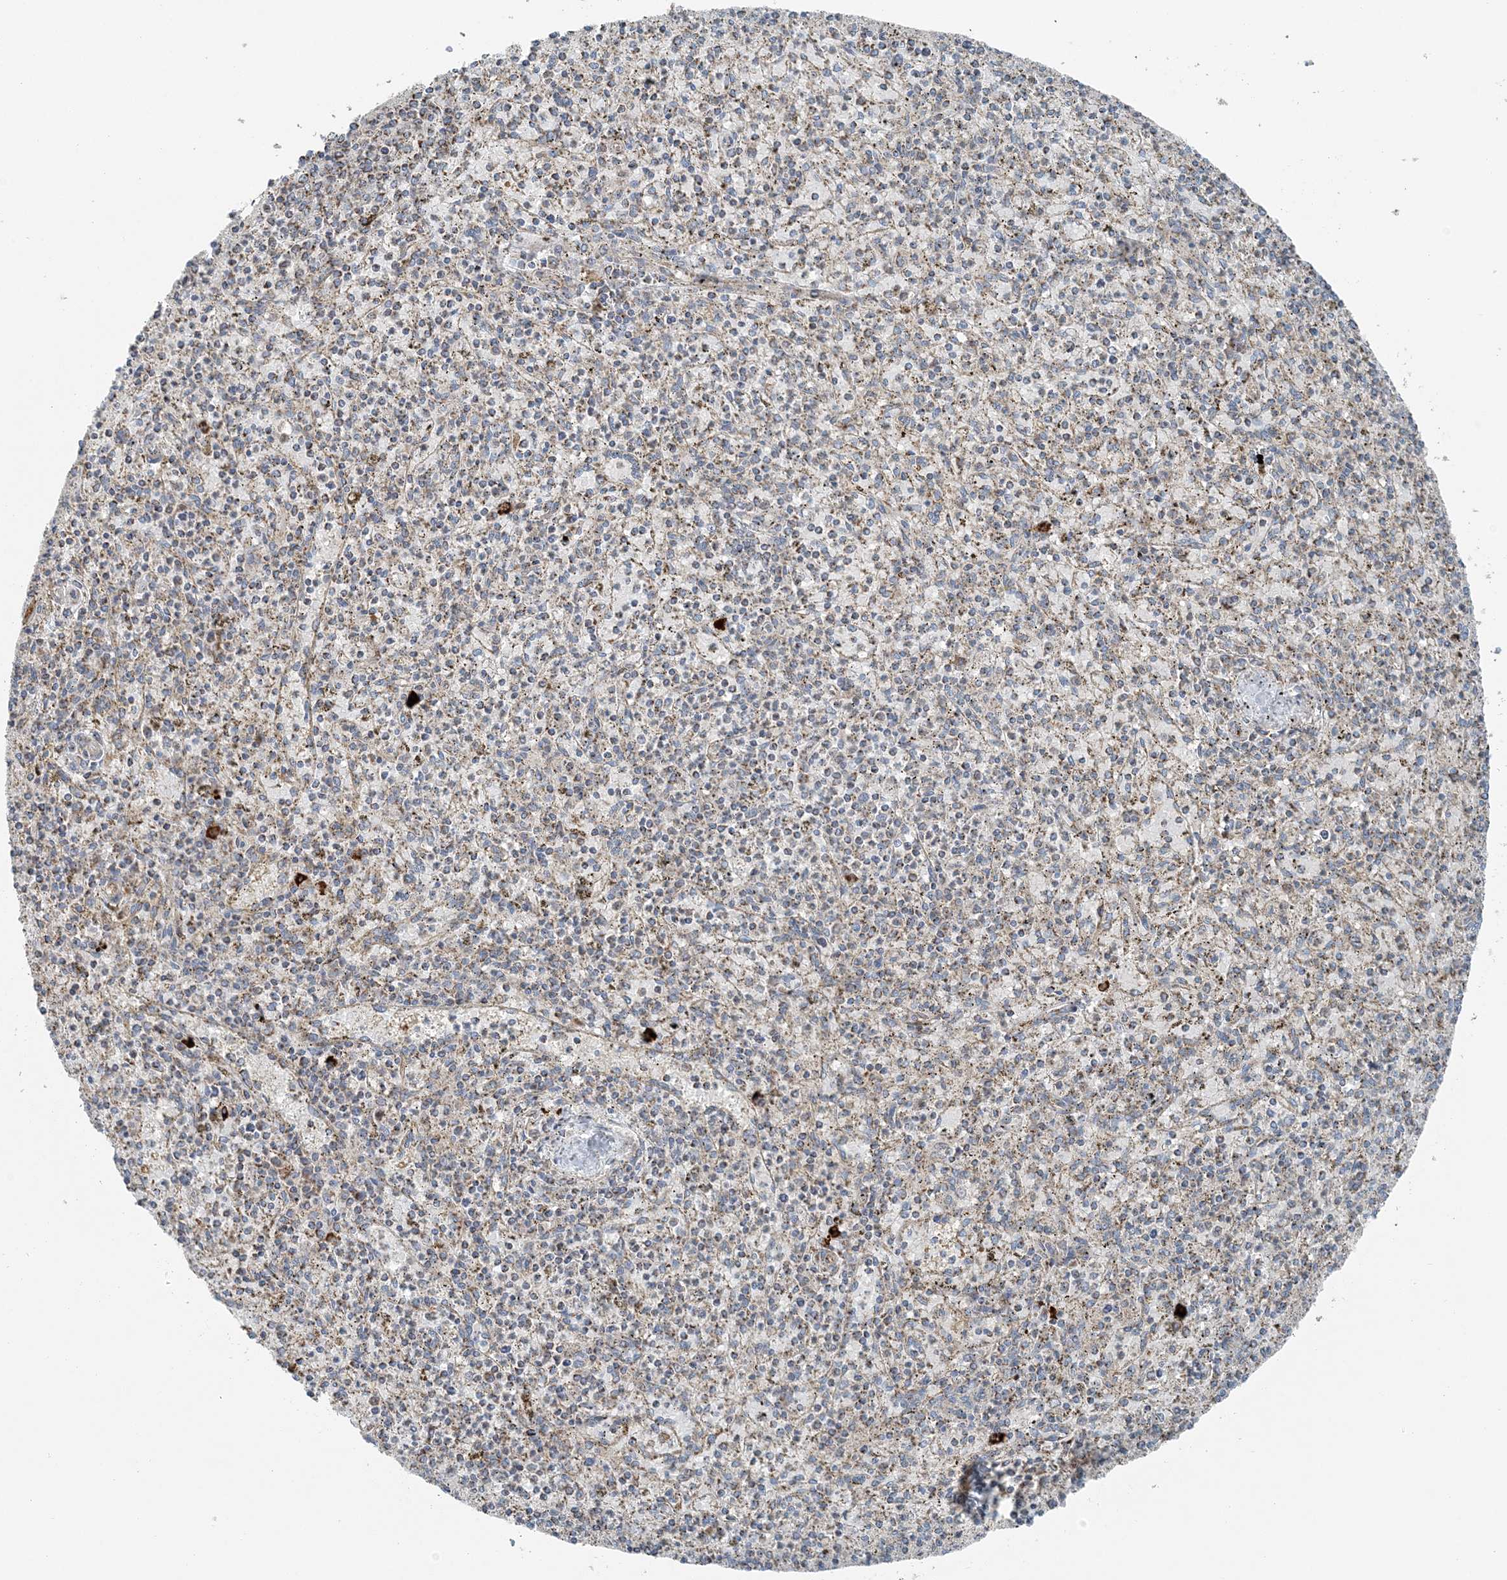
{"staining": {"intensity": "weak", "quantity": "25%-75%", "location": "cytoplasmic/membranous"}, "tissue": "spleen", "cell_type": "Cells in red pulp", "image_type": "normal", "snomed": [{"axis": "morphology", "description": "Normal tissue, NOS"}, {"axis": "topography", "description": "Spleen"}], "caption": "DAB immunohistochemical staining of benign human spleen exhibits weak cytoplasmic/membranous protein expression in approximately 25%-75% of cells in red pulp.", "gene": "SLC22A16", "patient": {"sex": "male", "age": 72}}